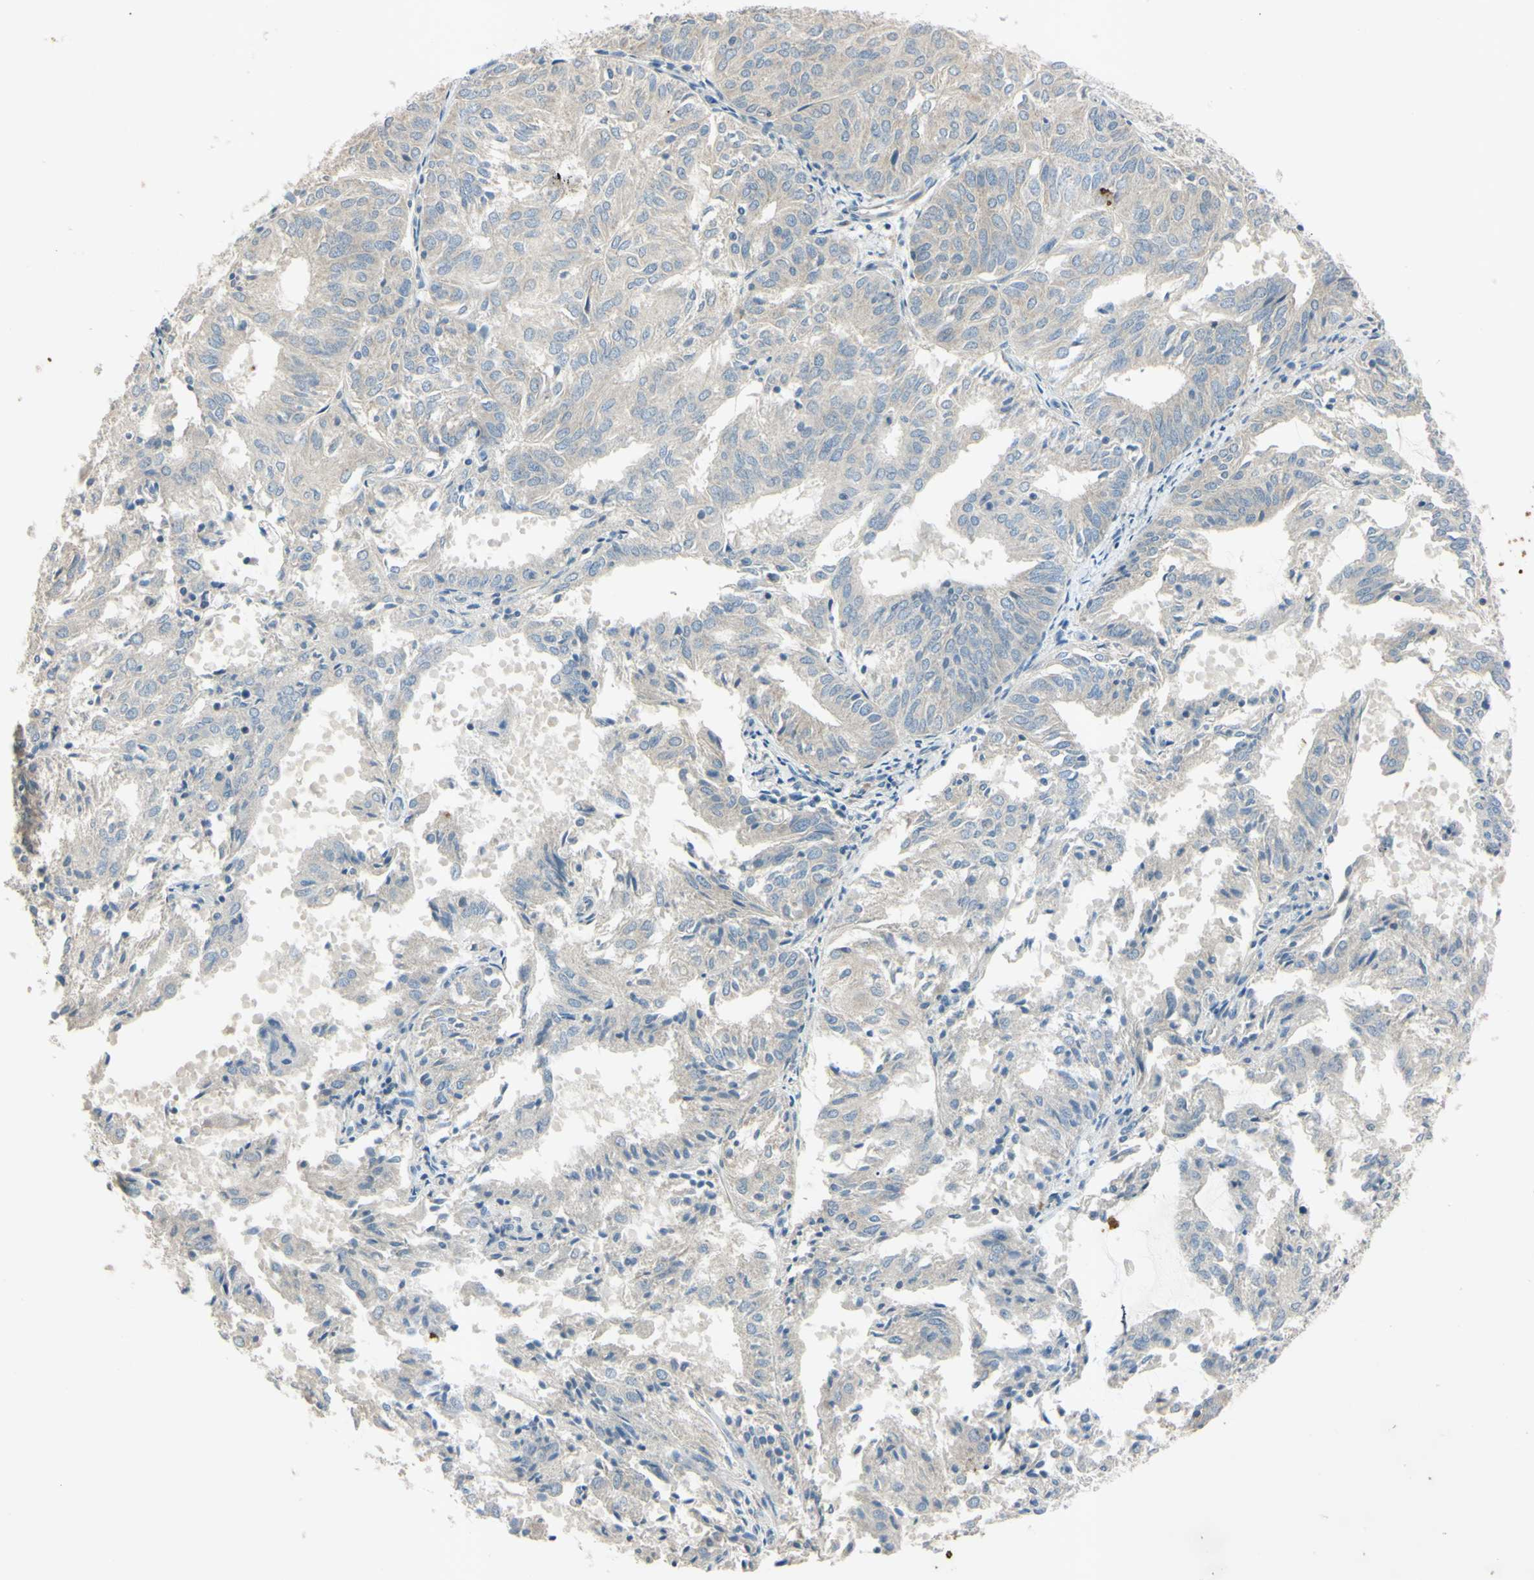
{"staining": {"intensity": "negative", "quantity": "none", "location": "none"}, "tissue": "endometrial cancer", "cell_type": "Tumor cells", "image_type": "cancer", "snomed": [{"axis": "morphology", "description": "Adenocarcinoma, NOS"}, {"axis": "topography", "description": "Uterus"}], "caption": "Tumor cells are negative for protein expression in human endometrial adenocarcinoma.", "gene": "AATK", "patient": {"sex": "female", "age": 60}}